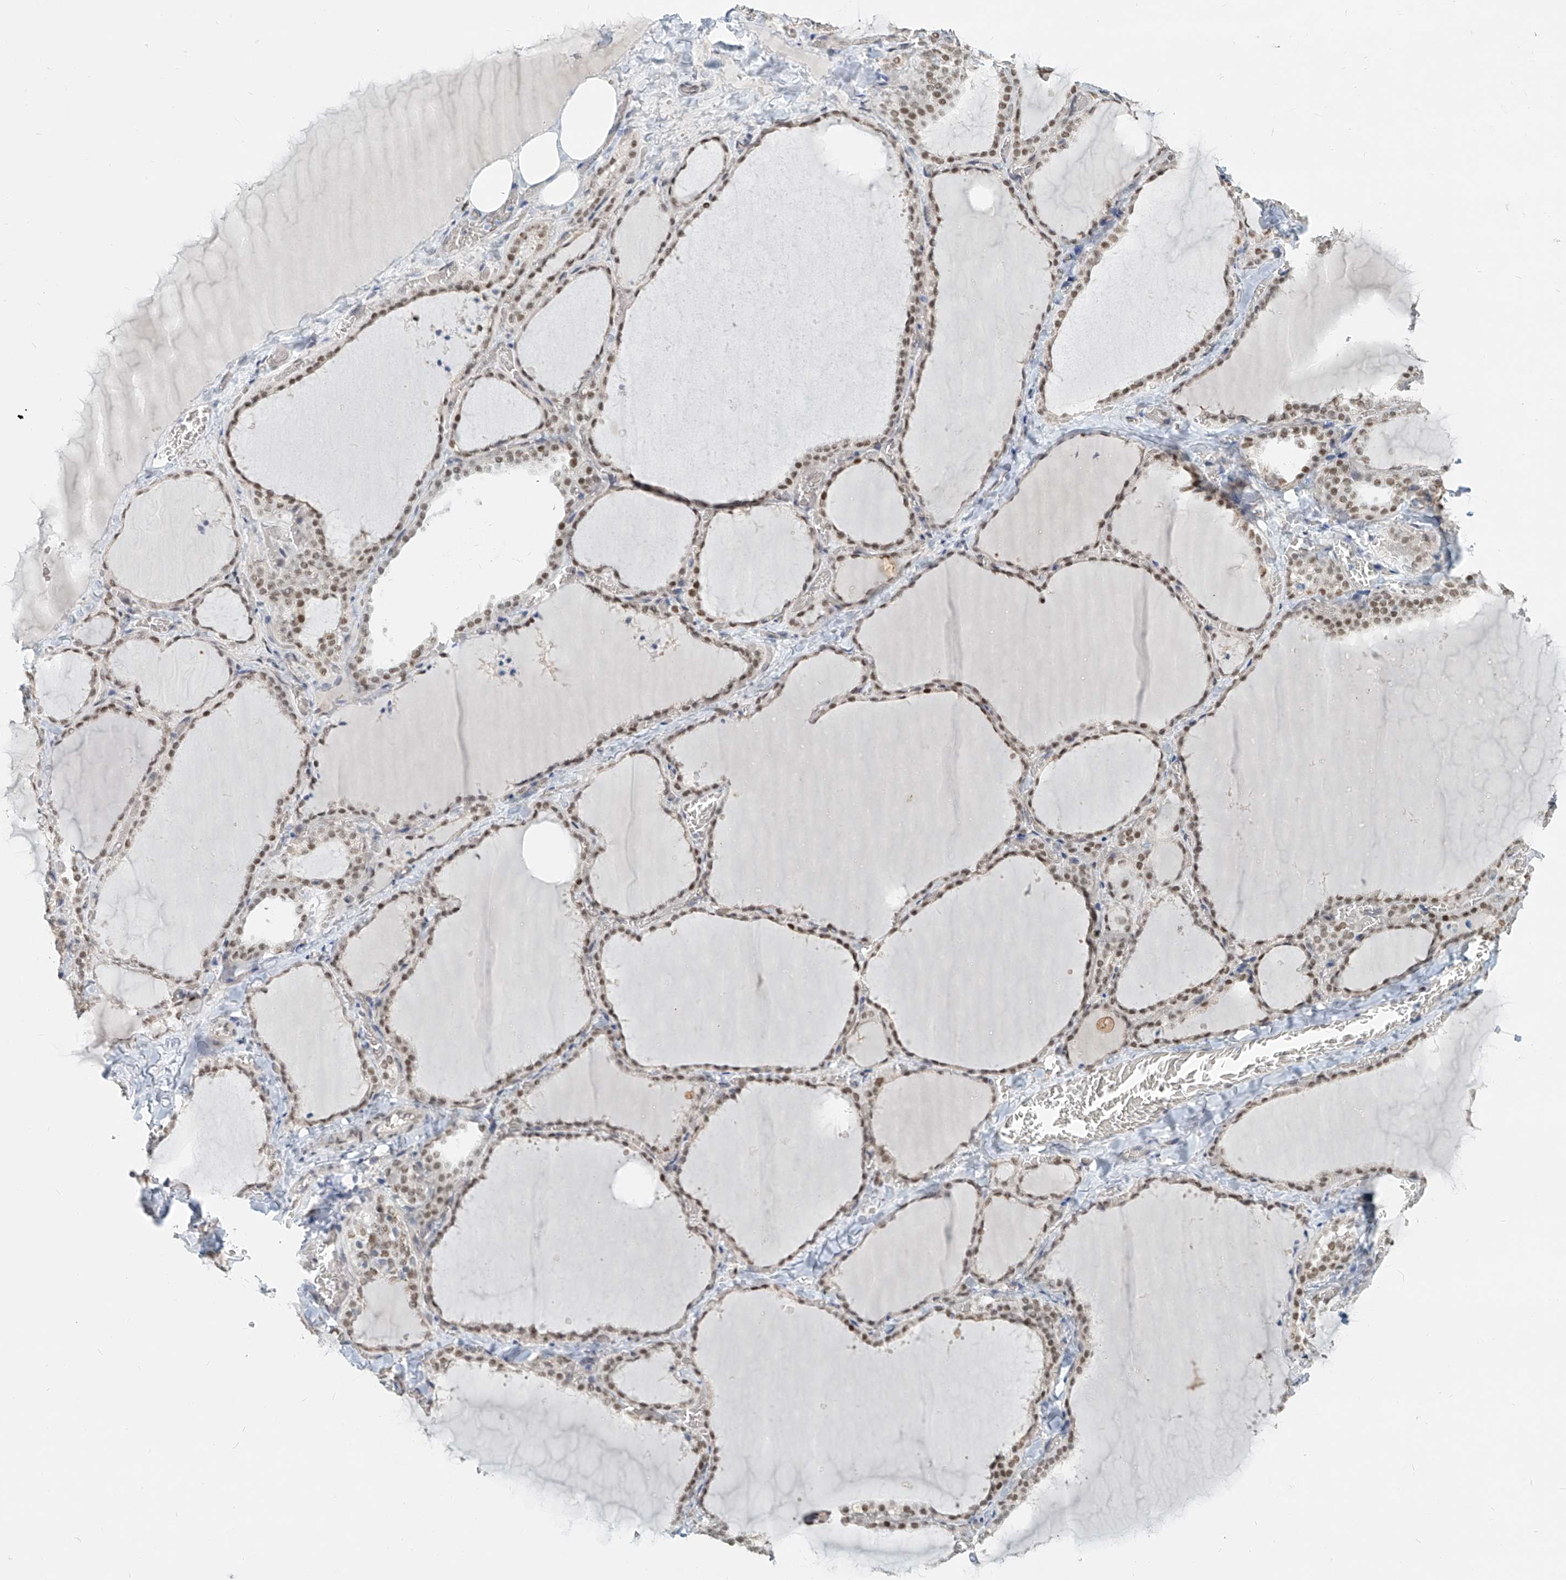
{"staining": {"intensity": "moderate", "quantity": ">75%", "location": "nuclear"}, "tissue": "thyroid gland", "cell_type": "Glandular cells", "image_type": "normal", "snomed": [{"axis": "morphology", "description": "Normal tissue, NOS"}, {"axis": "topography", "description": "Thyroid gland"}], "caption": "About >75% of glandular cells in normal human thyroid gland reveal moderate nuclear protein positivity as visualized by brown immunohistochemical staining.", "gene": "SASH1", "patient": {"sex": "female", "age": 22}}